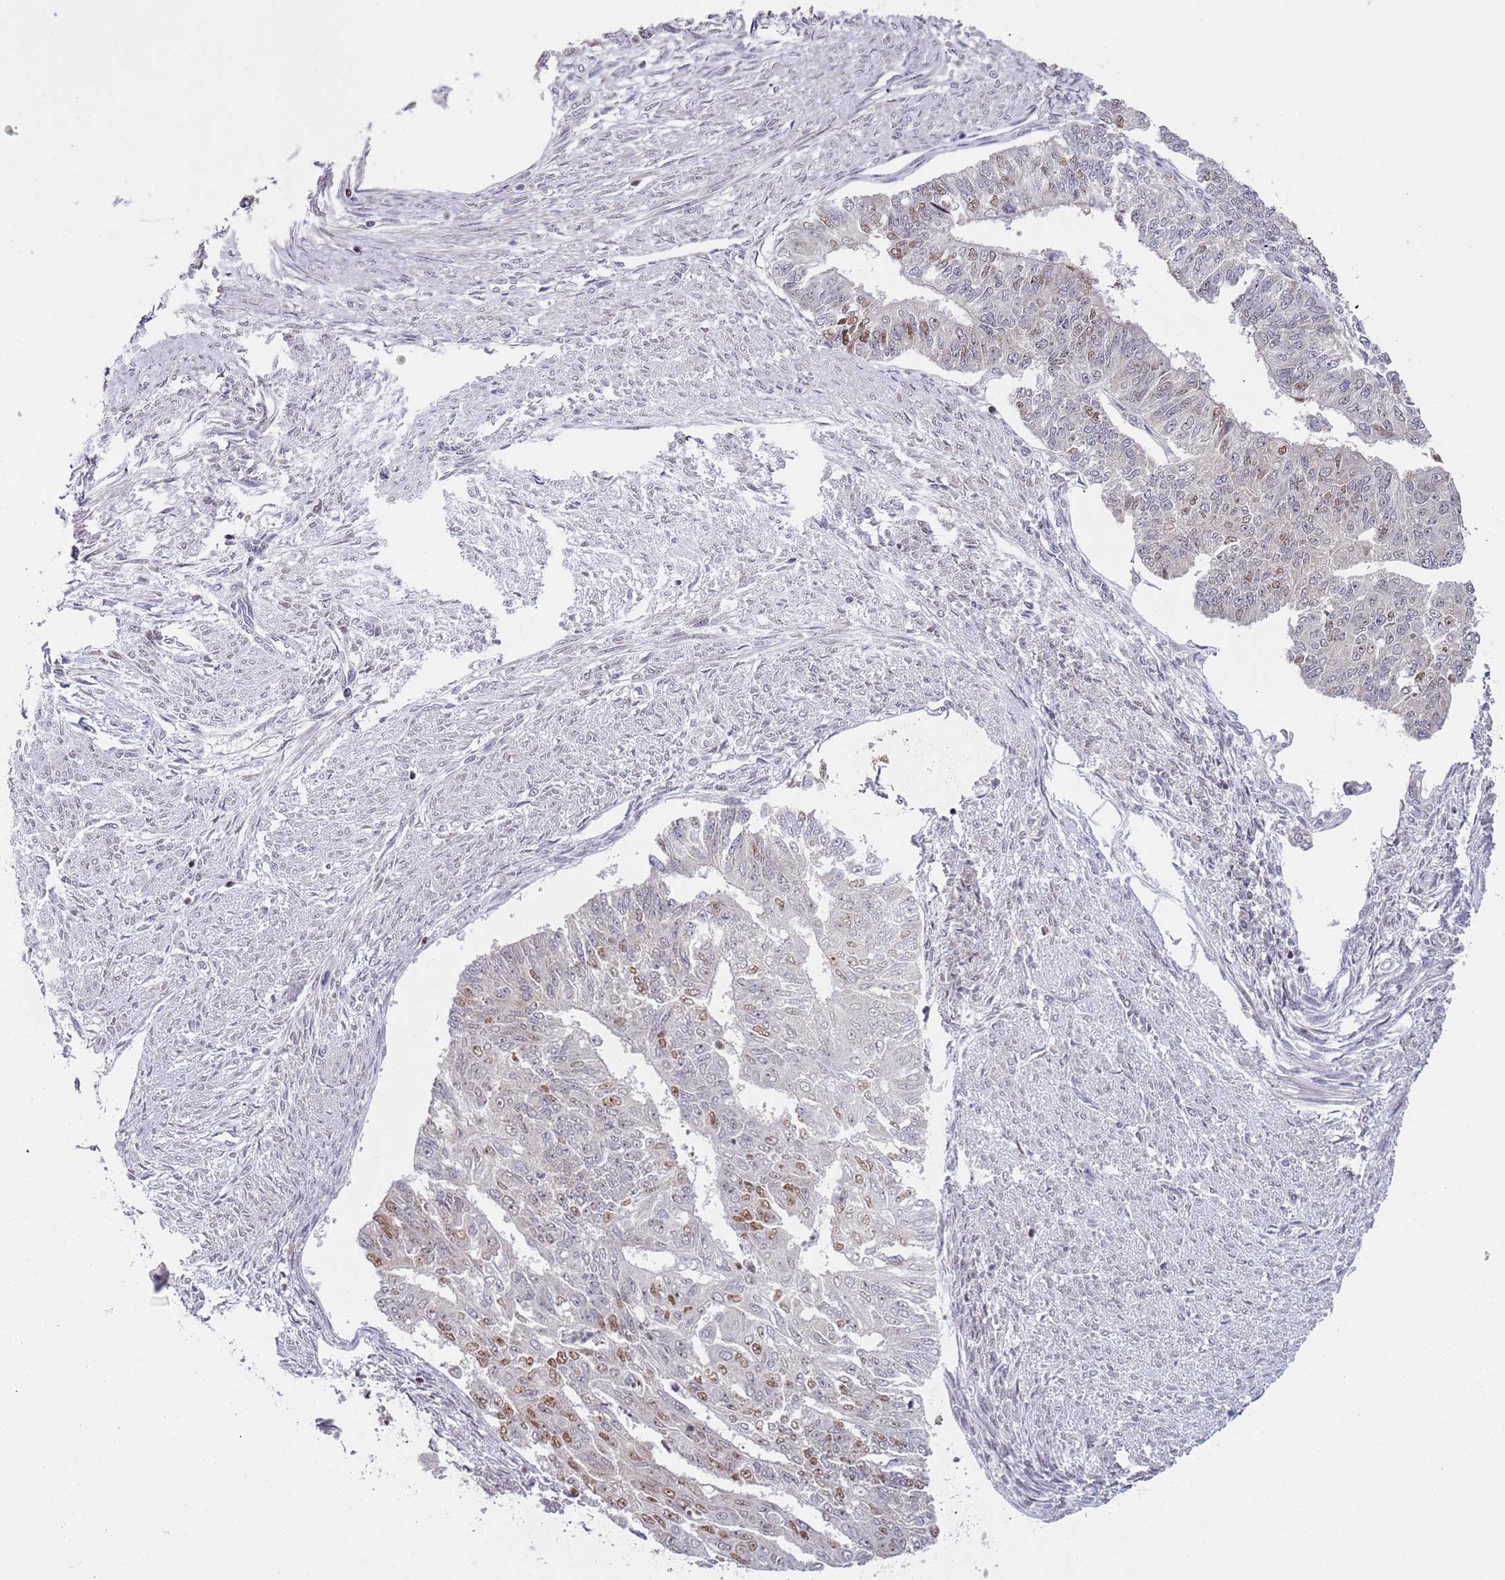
{"staining": {"intensity": "moderate", "quantity": "<25%", "location": "nuclear"}, "tissue": "endometrial cancer", "cell_type": "Tumor cells", "image_type": "cancer", "snomed": [{"axis": "morphology", "description": "Adenocarcinoma, NOS"}, {"axis": "topography", "description": "Endometrium"}], "caption": "IHC photomicrograph of endometrial adenocarcinoma stained for a protein (brown), which exhibits low levels of moderate nuclear expression in approximately <25% of tumor cells.", "gene": "SLC25A32", "patient": {"sex": "female", "age": 32}}